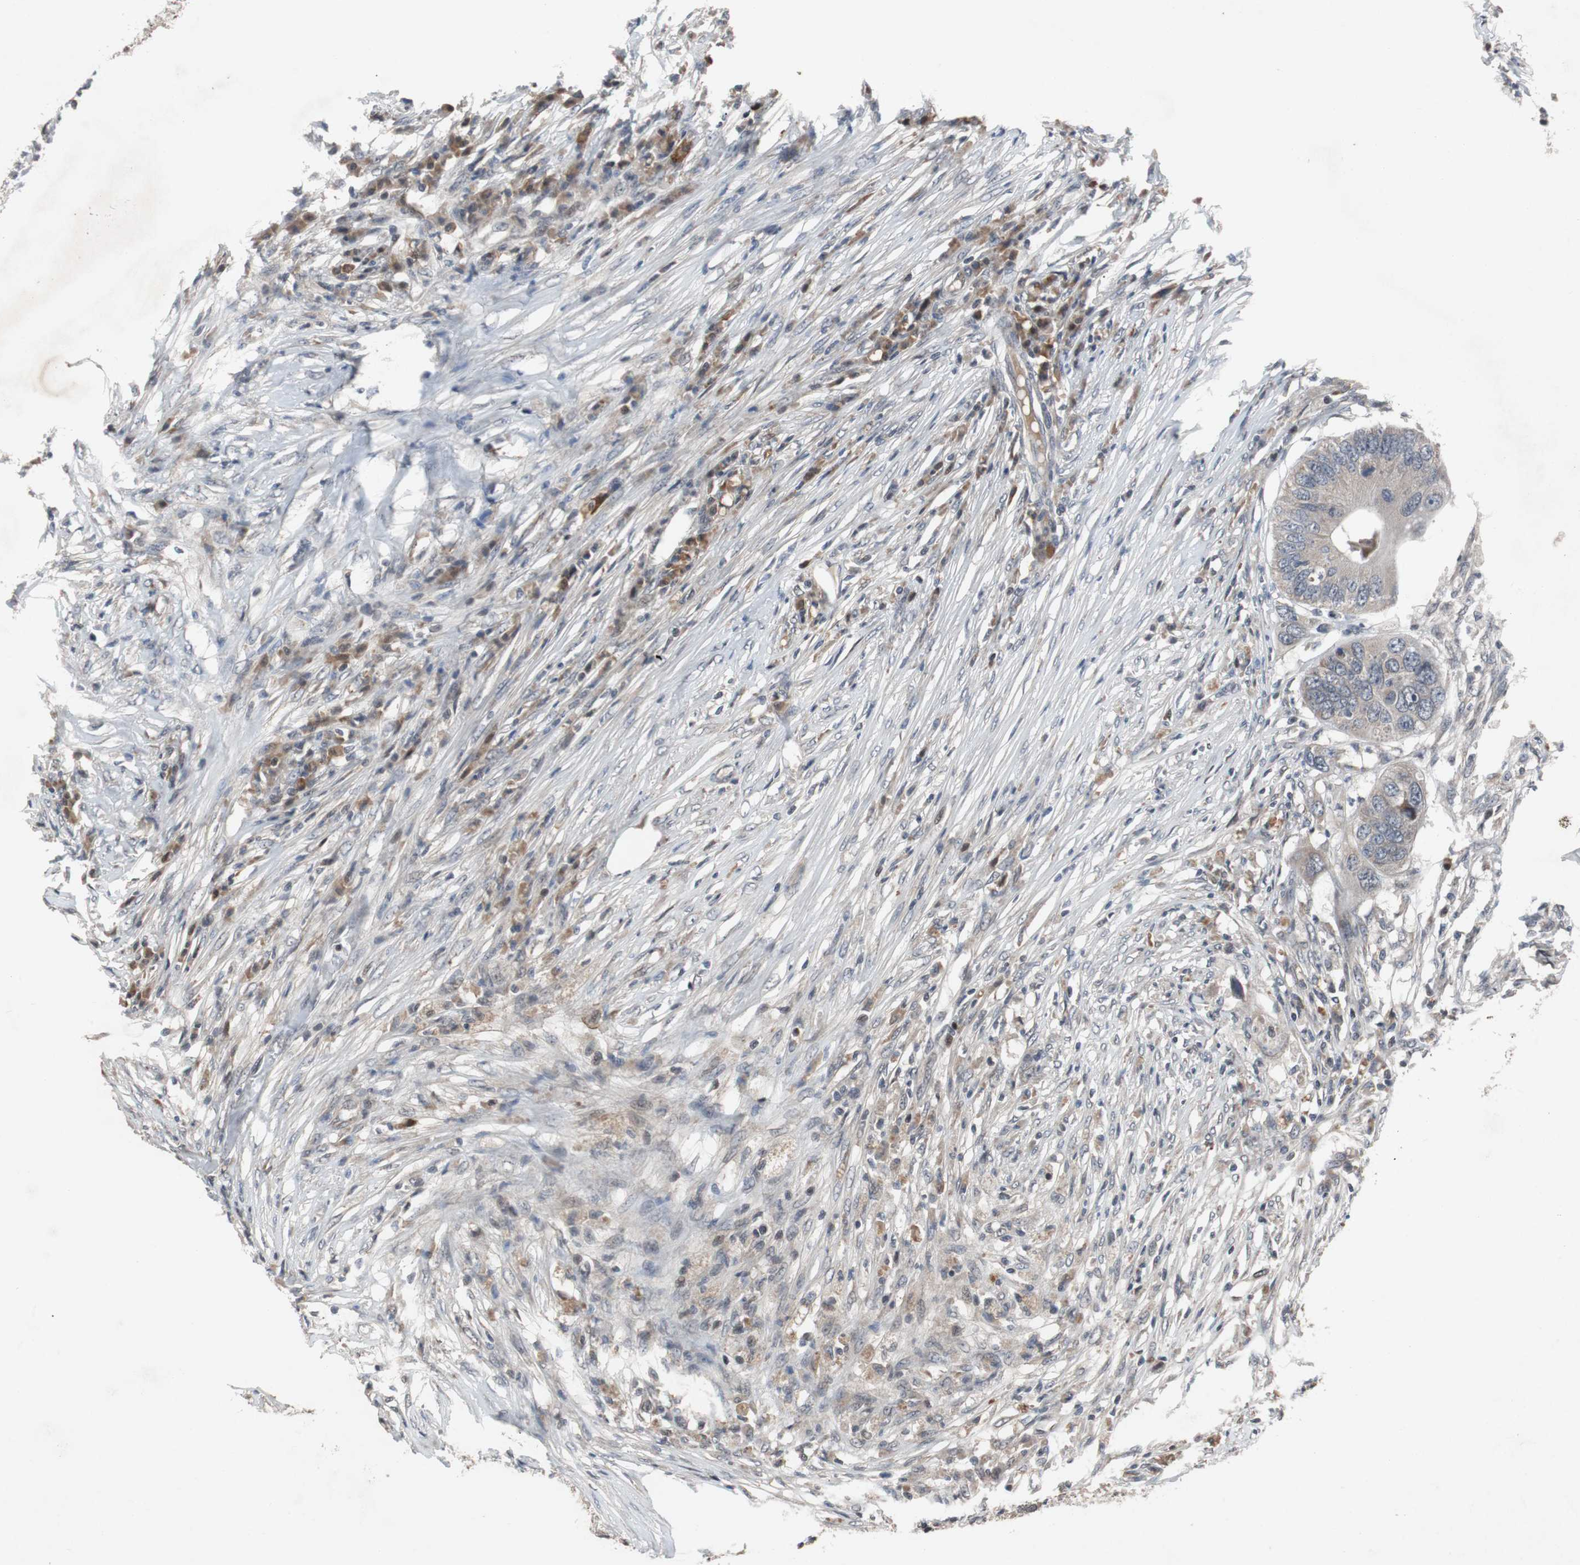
{"staining": {"intensity": "weak", "quantity": "<25%", "location": "cytoplasmic/membranous"}, "tissue": "colorectal cancer", "cell_type": "Tumor cells", "image_type": "cancer", "snomed": [{"axis": "morphology", "description": "Adenocarcinoma, NOS"}, {"axis": "topography", "description": "Colon"}], "caption": "Immunohistochemistry photomicrograph of human colorectal cancer (adenocarcinoma) stained for a protein (brown), which exhibits no positivity in tumor cells.", "gene": "TP63", "patient": {"sex": "male", "age": 71}}